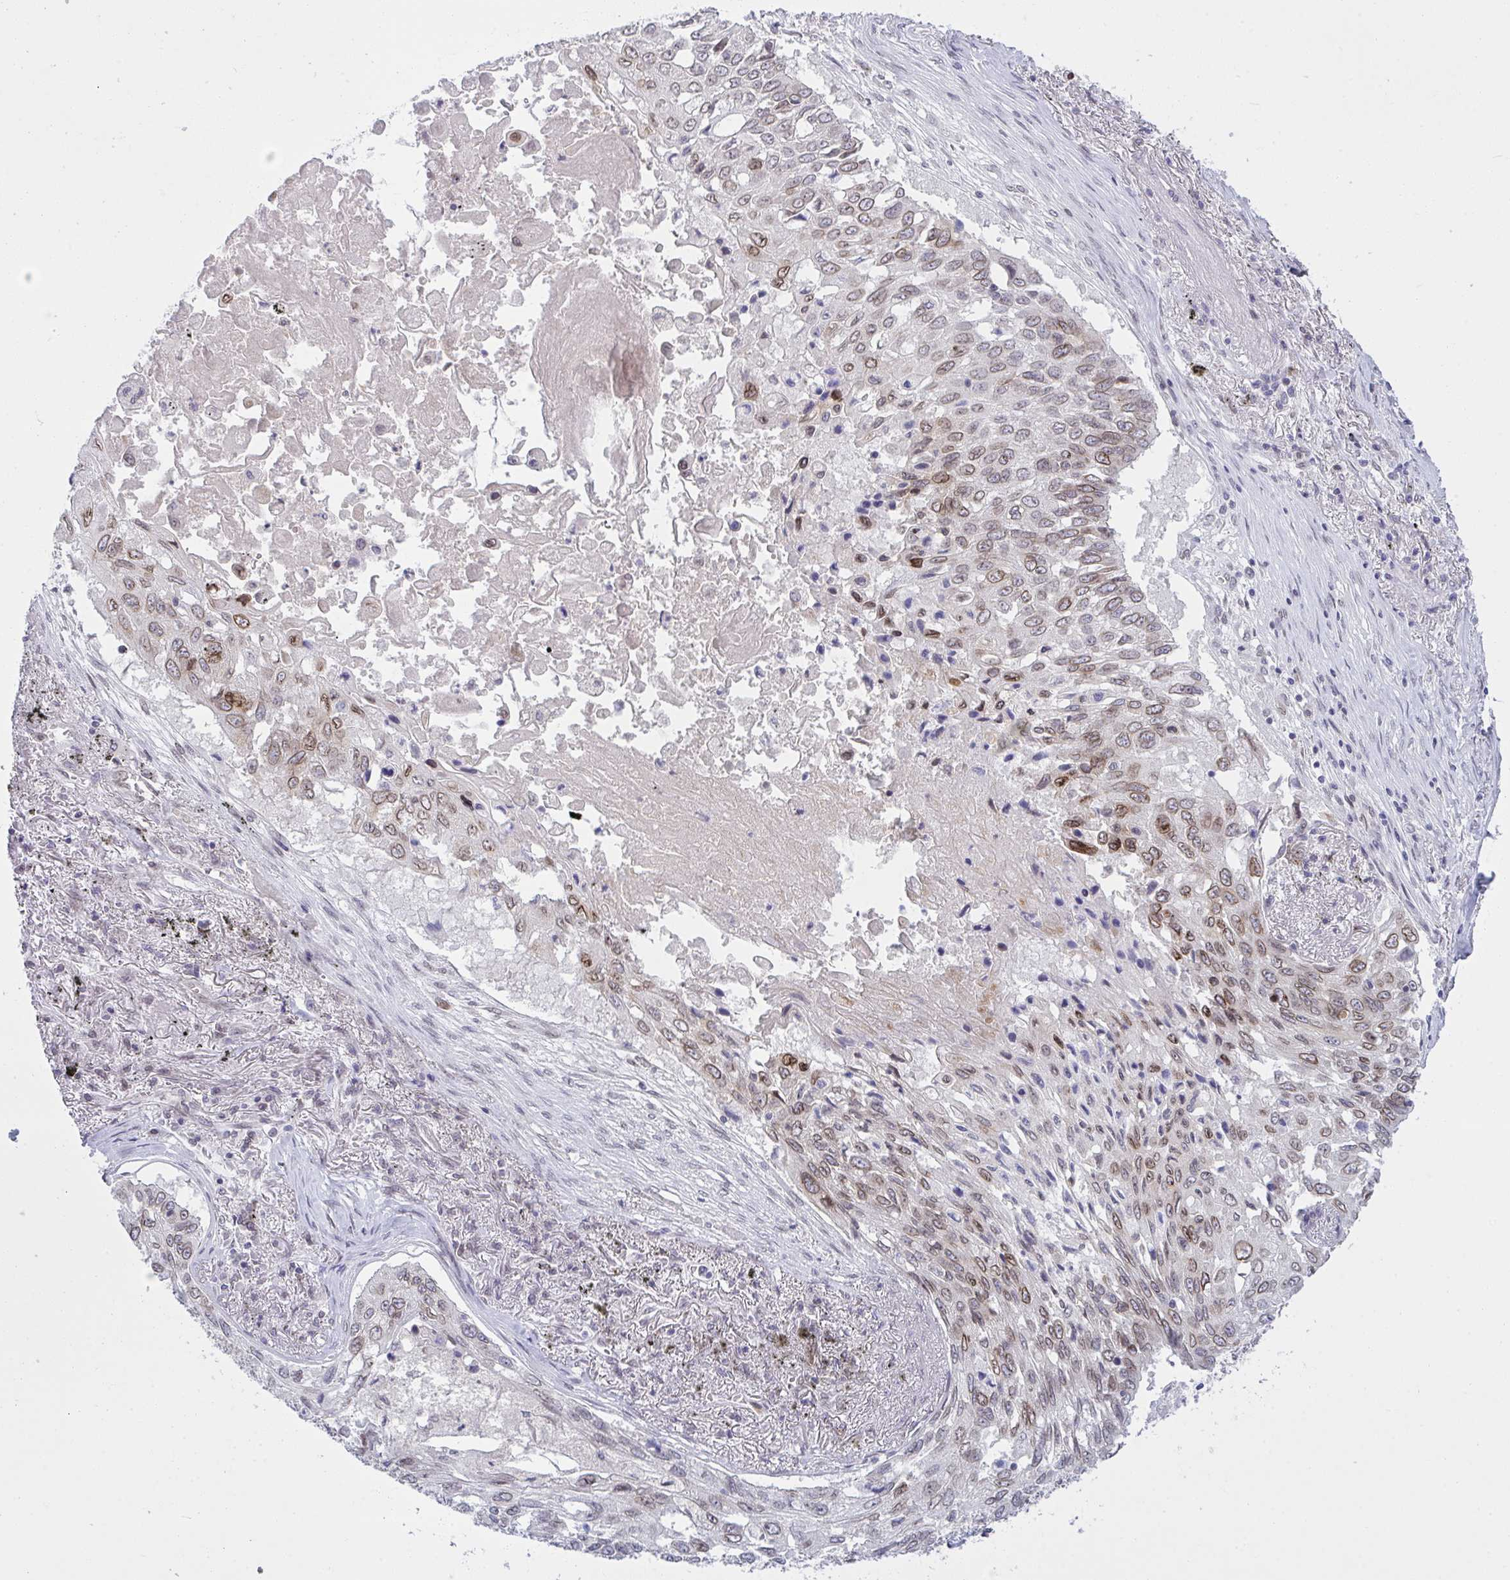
{"staining": {"intensity": "moderate", "quantity": ">75%", "location": "cytoplasmic/membranous,nuclear"}, "tissue": "lung cancer", "cell_type": "Tumor cells", "image_type": "cancer", "snomed": [{"axis": "morphology", "description": "Squamous cell carcinoma, NOS"}, {"axis": "topography", "description": "Lung"}], "caption": "Immunohistochemistry (DAB) staining of lung cancer (squamous cell carcinoma) shows moderate cytoplasmic/membranous and nuclear protein staining in approximately >75% of tumor cells.", "gene": "RANBP2", "patient": {"sex": "male", "age": 75}}